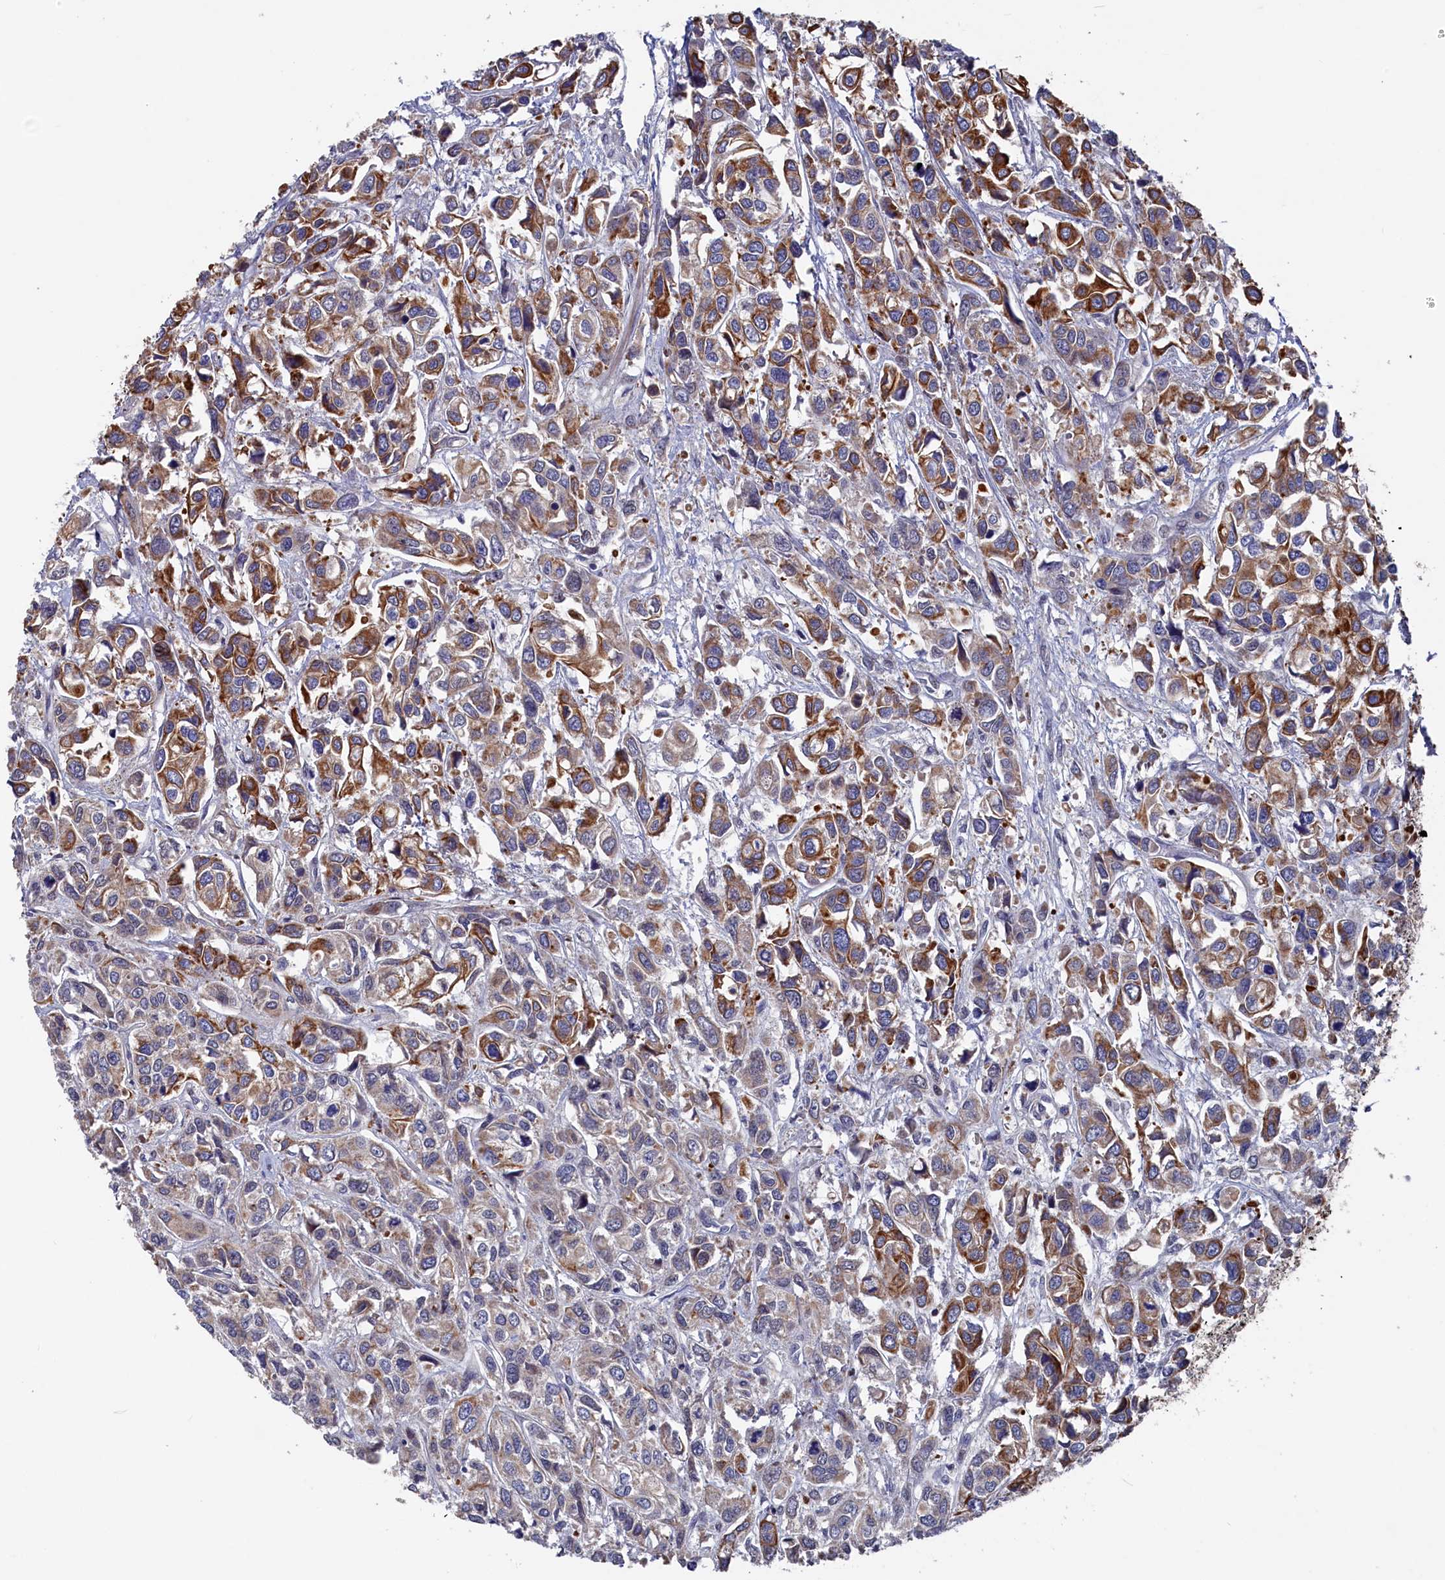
{"staining": {"intensity": "moderate", "quantity": "25%-75%", "location": "cytoplasmic/membranous"}, "tissue": "urothelial cancer", "cell_type": "Tumor cells", "image_type": "cancer", "snomed": [{"axis": "morphology", "description": "Urothelial carcinoma, High grade"}, {"axis": "topography", "description": "Urinary bladder"}], "caption": "The photomicrograph exhibits immunohistochemical staining of urothelial cancer. There is moderate cytoplasmic/membranous staining is appreciated in approximately 25%-75% of tumor cells. (Stains: DAB in brown, nuclei in blue, Microscopy: brightfield microscopy at high magnification).", "gene": "TMC5", "patient": {"sex": "male", "age": 67}}